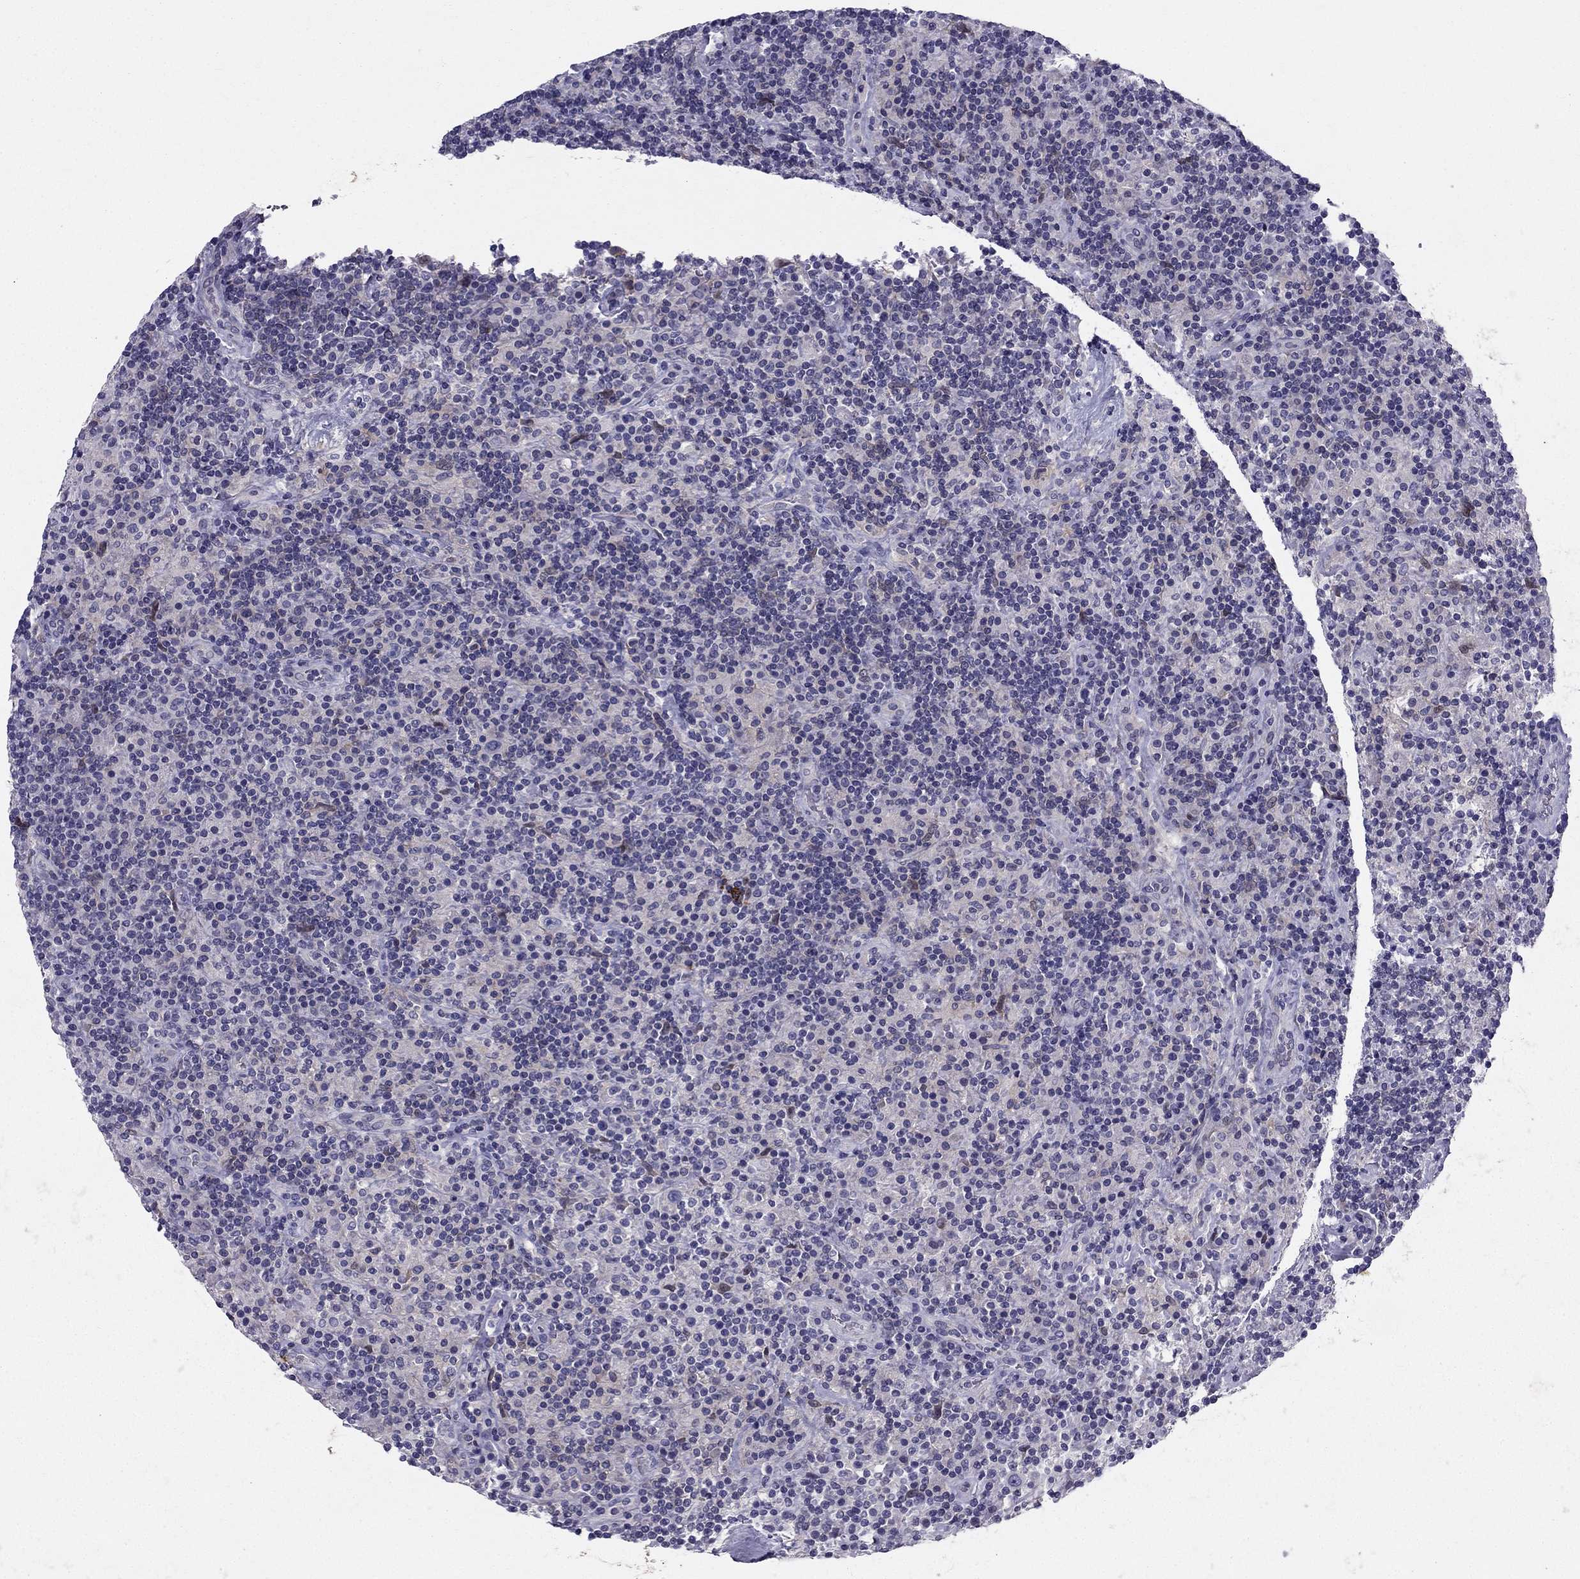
{"staining": {"intensity": "negative", "quantity": "none", "location": "none"}, "tissue": "lymphoma", "cell_type": "Tumor cells", "image_type": "cancer", "snomed": [{"axis": "morphology", "description": "Hodgkin's disease, NOS"}, {"axis": "topography", "description": "Lymph node"}], "caption": "Tumor cells are negative for brown protein staining in Hodgkin's disease. The staining is performed using DAB (3,3'-diaminobenzidine) brown chromogen with nuclei counter-stained in using hematoxylin.", "gene": "SYT5", "patient": {"sex": "male", "age": 70}}